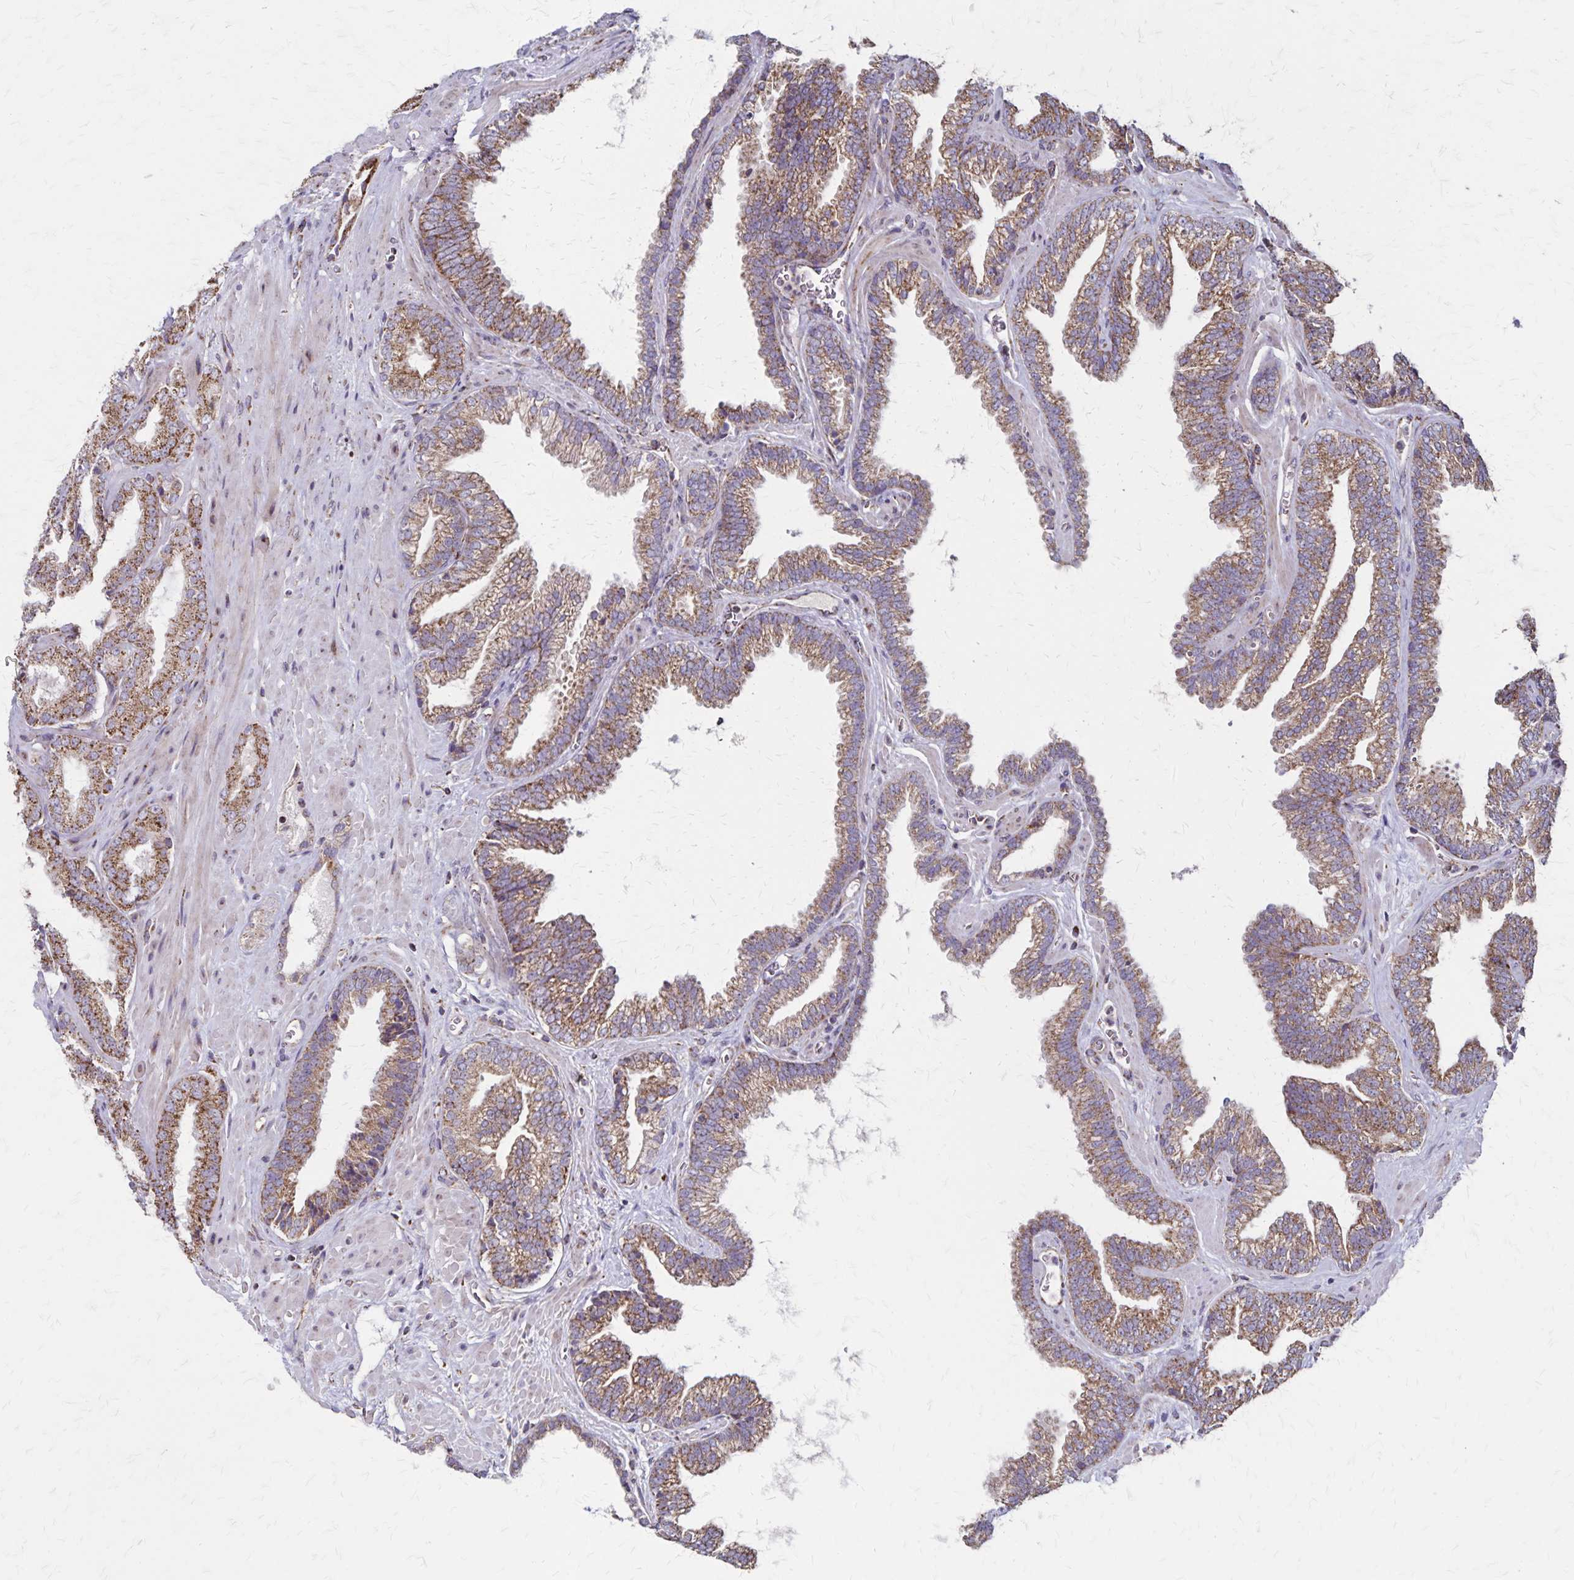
{"staining": {"intensity": "moderate", "quantity": ">75%", "location": "cytoplasmic/membranous"}, "tissue": "prostate cancer", "cell_type": "Tumor cells", "image_type": "cancer", "snomed": [{"axis": "morphology", "description": "Adenocarcinoma, High grade"}, {"axis": "topography", "description": "Prostate"}], "caption": "High-grade adenocarcinoma (prostate) stained for a protein reveals moderate cytoplasmic/membranous positivity in tumor cells.", "gene": "NFS1", "patient": {"sex": "male", "age": 68}}